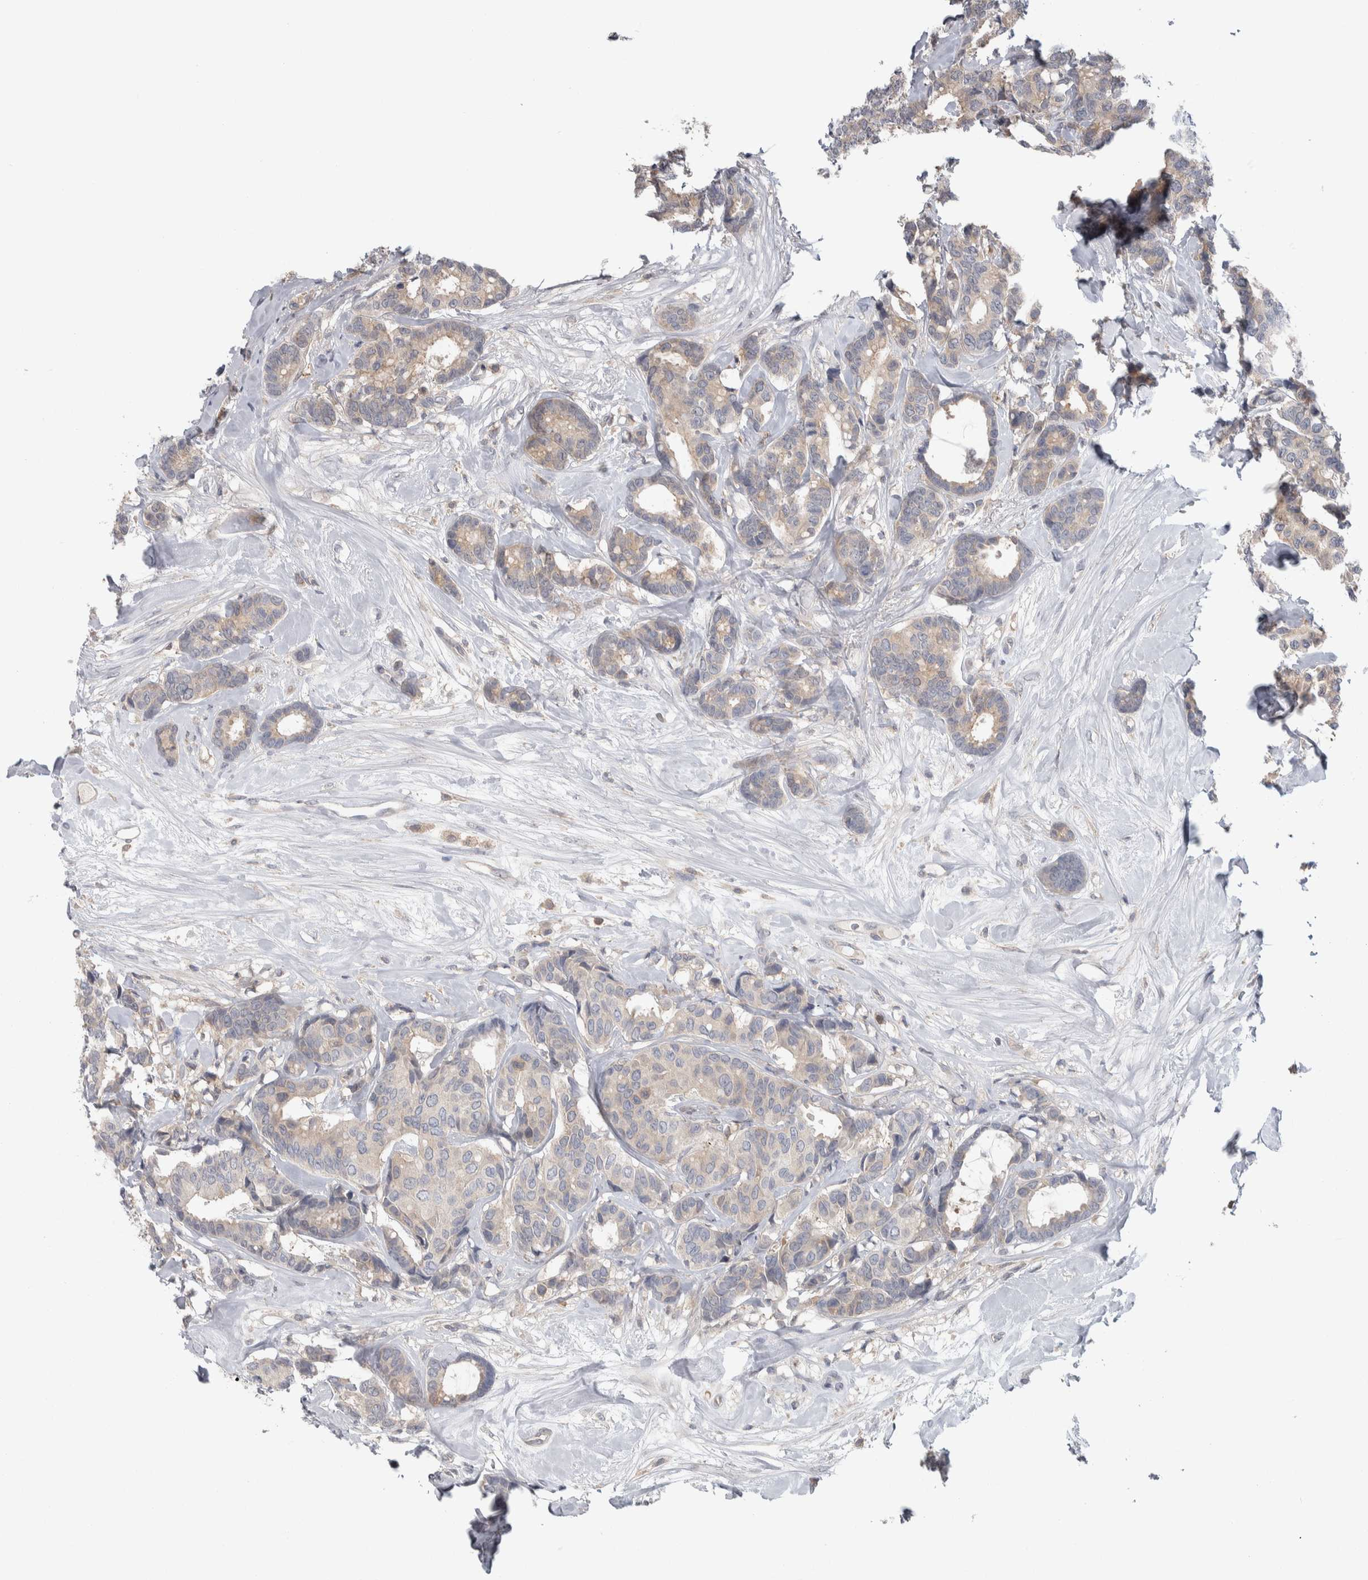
{"staining": {"intensity": "weak", "quantity": "<25%", "location": "cytoplasmic/membranous"}, "tissue": "breast cancer", "cell_type": "Tumor cells", "image_type": "cancer", "snomed": [{"axis": "morphology", "description": "Duct carcinoma"}, {"axis": "topography", "description": "Breast"}], "caption": "Immunohistochemistry of infiltrating ductal carcinoma (breast) shows no expression in tumor cells. (DAB IHC, high magnification).", "gene": "HTATIP2", "patient": {"sex": "female", "age": 87}}